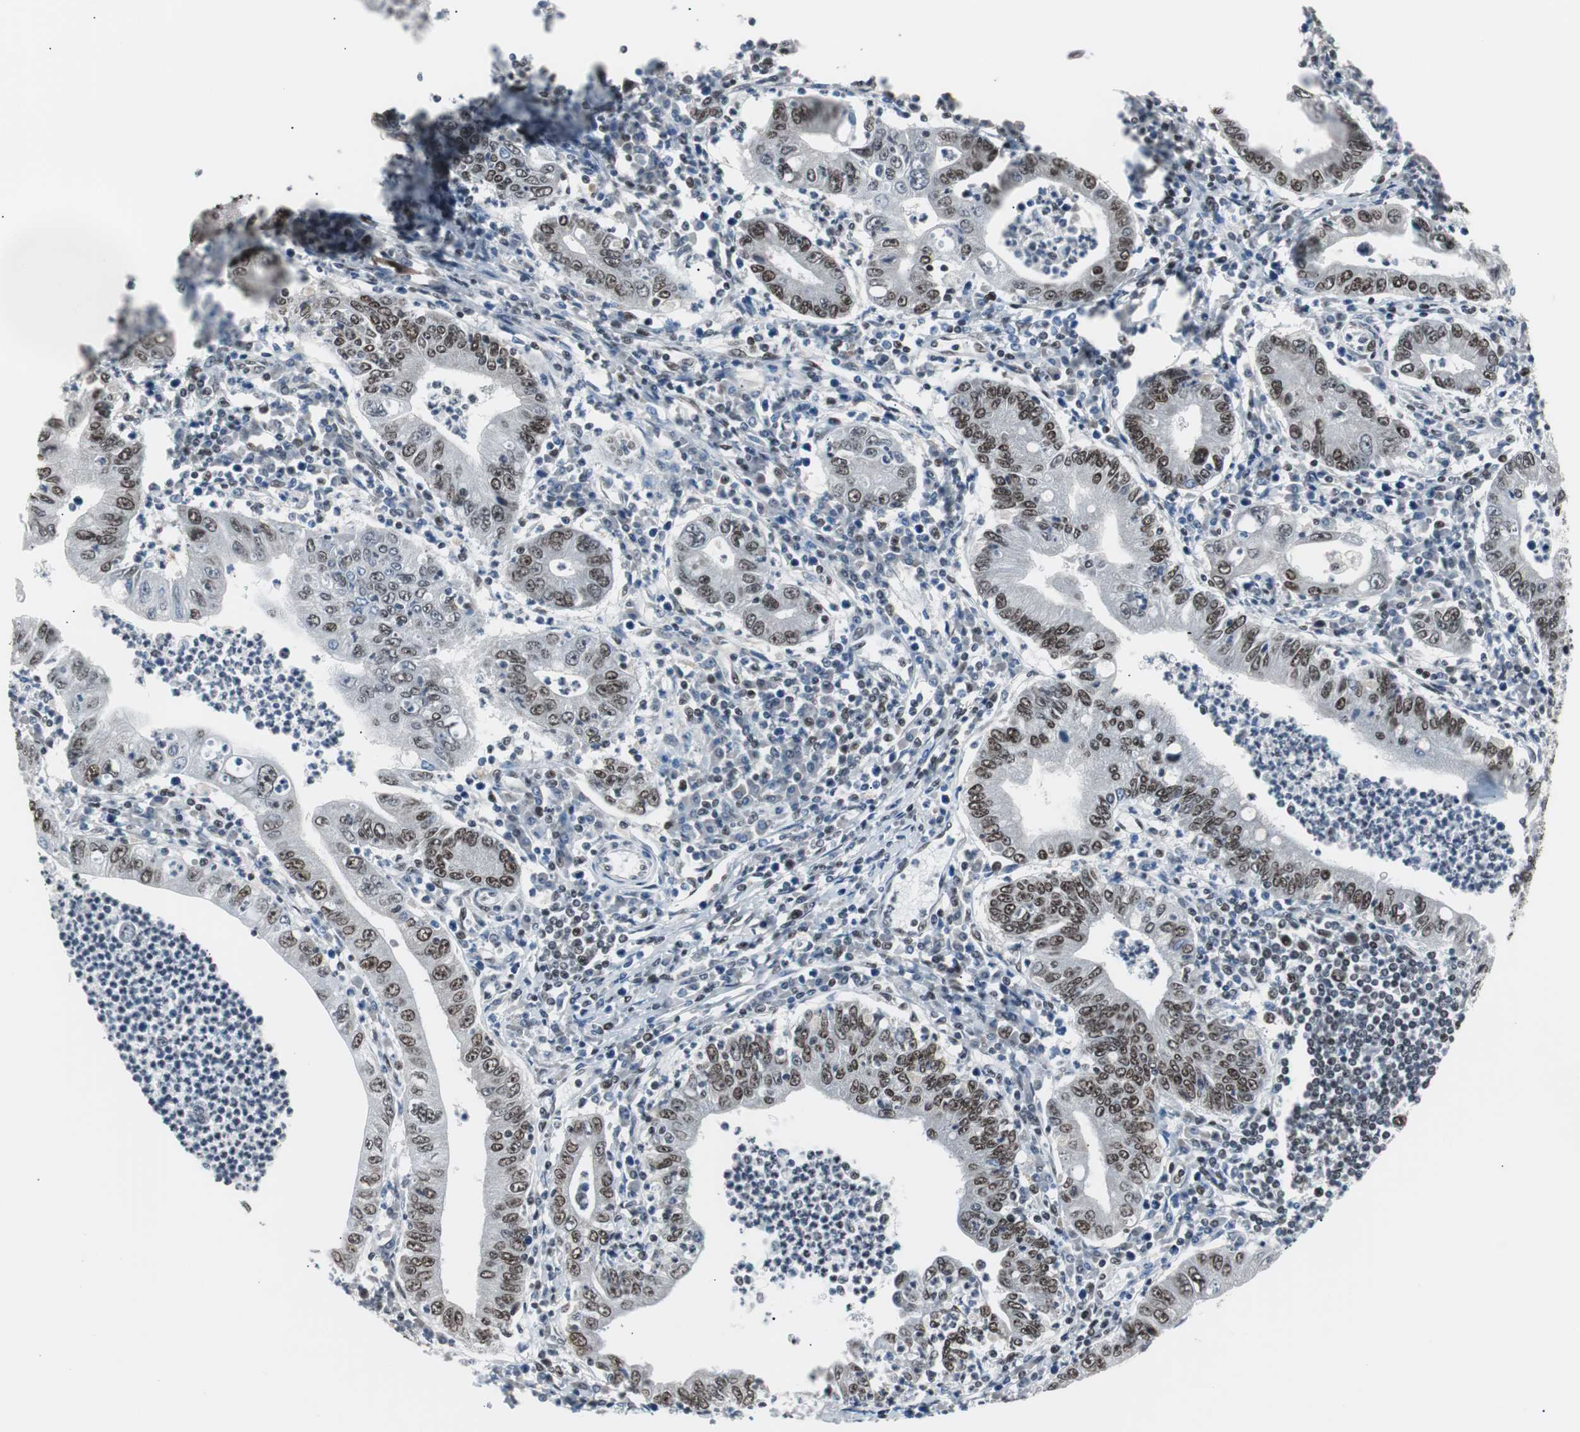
{"staining": {"intensity": "moderate", "quantity": ">75%", "location": "nuclear"}, "tissue": "stomach cancer", "cell_type": "Tumor cells", "image_type": "cancer", "snomed": [{"axis": "morphology", "description": "Normal tissue, NOS"}, {"axis": "morphology", "description": "Adenocarcinoma, NOS"}, {"axis": "topography", "description": "Esophagus"}, {"axis": "topography", "description": "Stomach, upper"}, {"axis": "topography", "description": "Peripheral nerve tissue"}], "caption": "Stomach cancer (adenocarcinoma) stained for a protein reveals moderate nuclear positivity in tumor cells.", "gene": "XRCC1", "patient": {"sex": "male", "age": 62}}